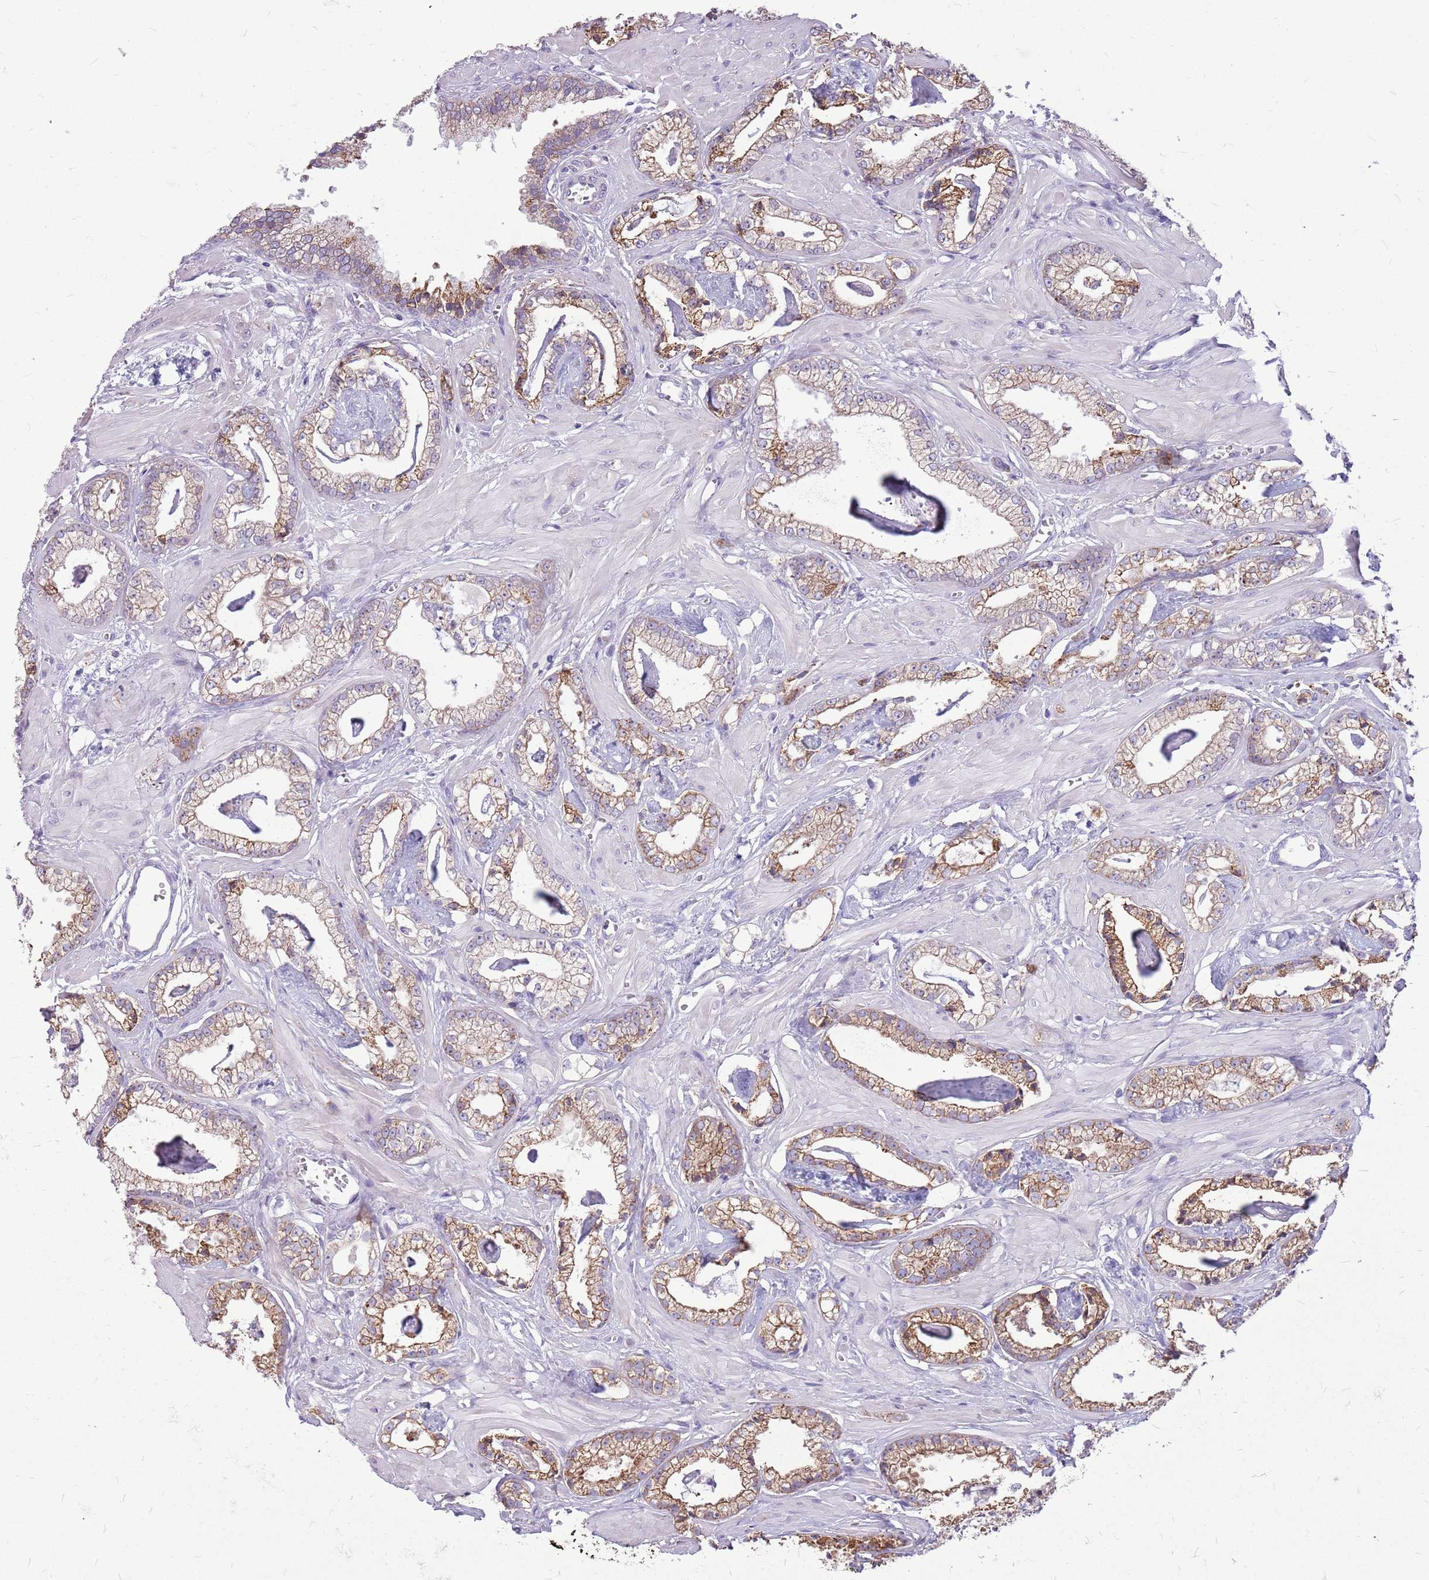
{"staining": {"intensity": "moderate", "quantity": "25%-75%", "location": "cytoplasmic/membranous"}, "tissue": "prostate cancer", "cell_type": "Tumor cells", "image_type": "cancer", "snomed": [{"axis": "morphology", "description": "Adenocarcinoma, Low grade"}, {"axis": "topography", "description": "Prostate"}], "caption": "Immunohistochemical staining of low-grade adenocarcinoma (prostate) demonstrates medium levels of moderate cytoplasmic/membranous protein expression in about 25%-75% of tumor cells. (Stains: DAB (3,3'-diaminobenzidine) in brown, nuclei in blue, Microscopy: brightfield microscopy at high magnification).", "gene": "KCTD19", "patient": {"sex": "male", "age": 60}}